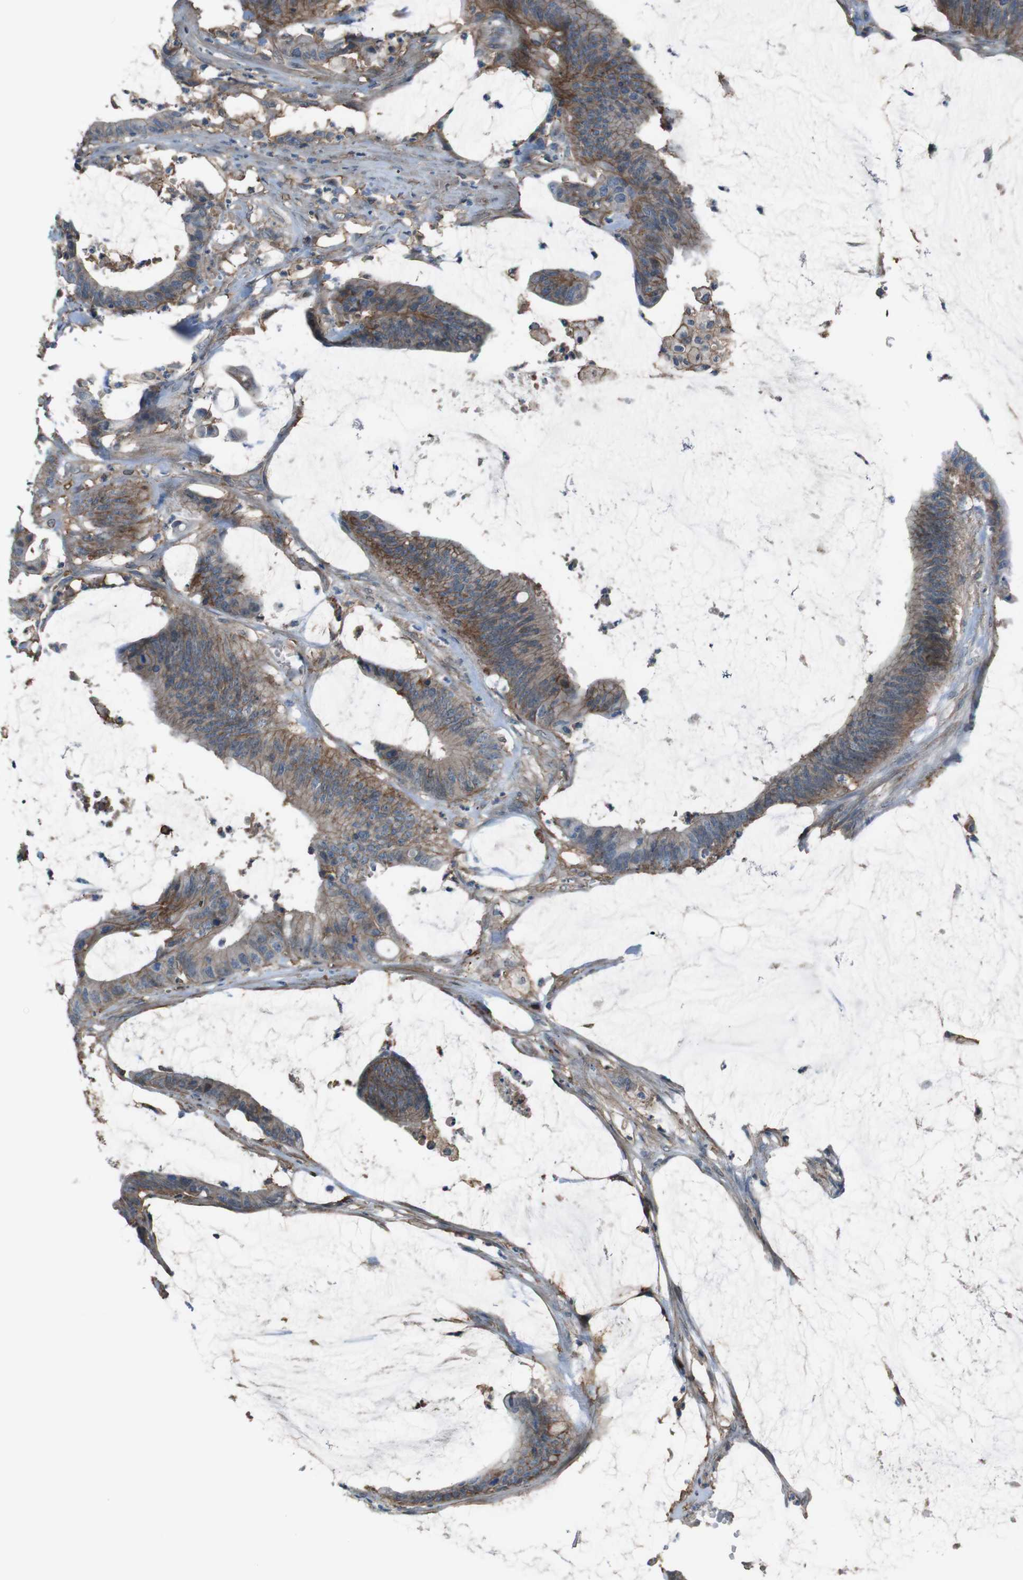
{"staining": {"intensity": "weak", "quantity": "<25%", "location": "cytoplasmic/membranous"}, "tissue": "colorectal cancer", "cell_type": "Tumor cells", "image_type": "cancer", "snomed": [{"axis": "morphology", "description": "Adenocarcinoma, NOS"}, {"axis": "topography", "description": "Rectum"}], "caption": "Tumor cells show no significant expression in colorectal cancer (adenocarcinoma).", "gene": "ATP2B1", "patient": {"sex": "female", "age": 66}}